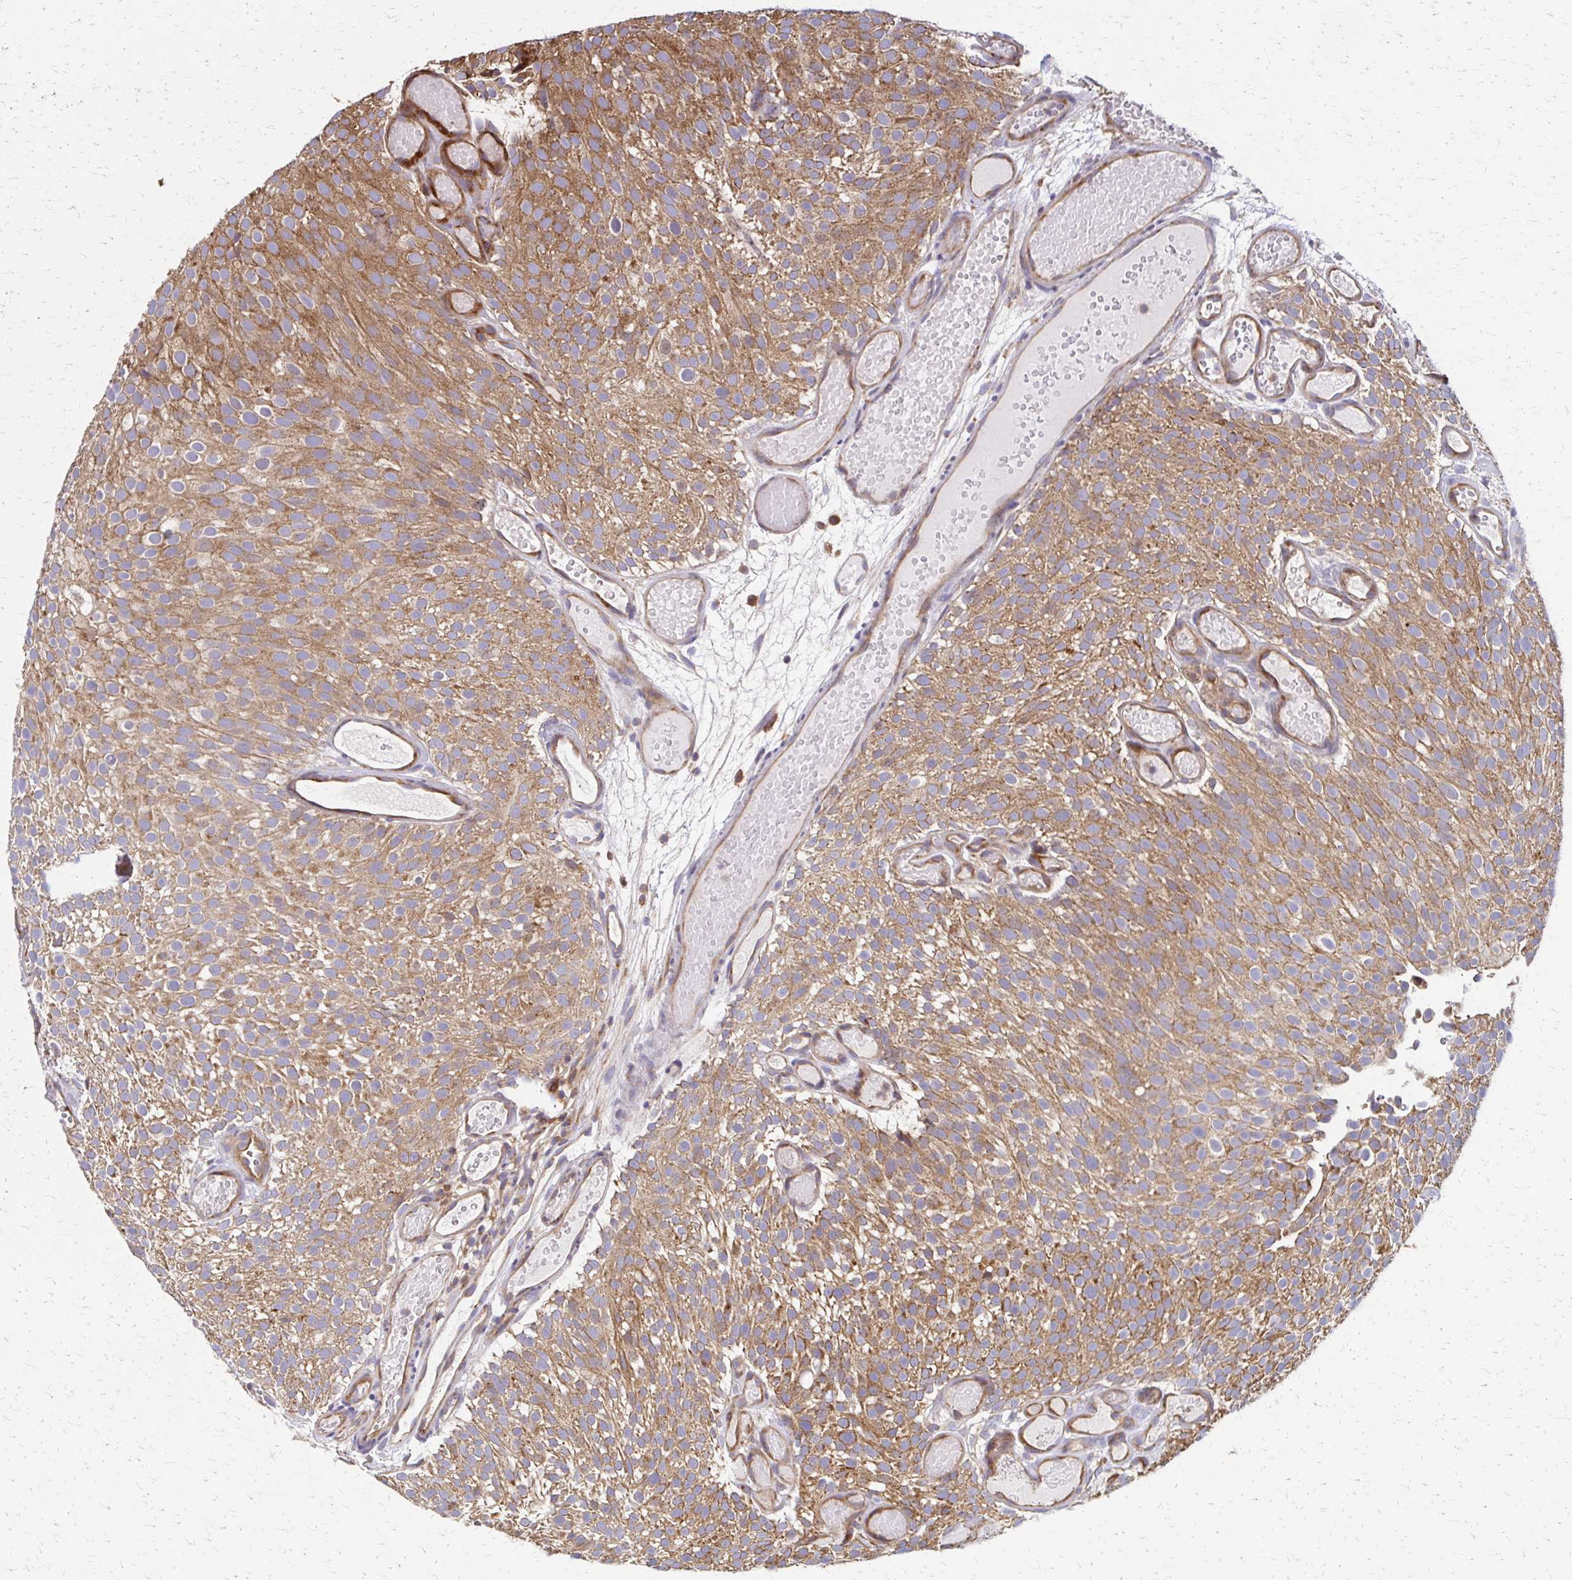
{"staining": {"intensity": "moderate", "quantity": ">75%", "location": "cytoplasmic/membranous"}, "tissue": "urothelial cancer", "cell_type": "Tumor cells", "image_type": "cancer", "snomed": [{"axis": "morphology", "description": "Urothelial carcinoma, Low grade"}, {"axis": "topography", "description": "Urinary bladder"}], "caption": "Immunohistochemistry (IHC) photomicrograph of neoplastic tissue: urothelial carcinoma (low-grade) stained using immunohistochemistry (IHC) demonstrates medium levels of moderate protein expression localized specifically in the cytoplasmic/membranous of tumor cells, appearing as a cytoplasmic/membranous brown color.", "gene": "EEF2", "patient": {"sex": "male", "age": 78}}